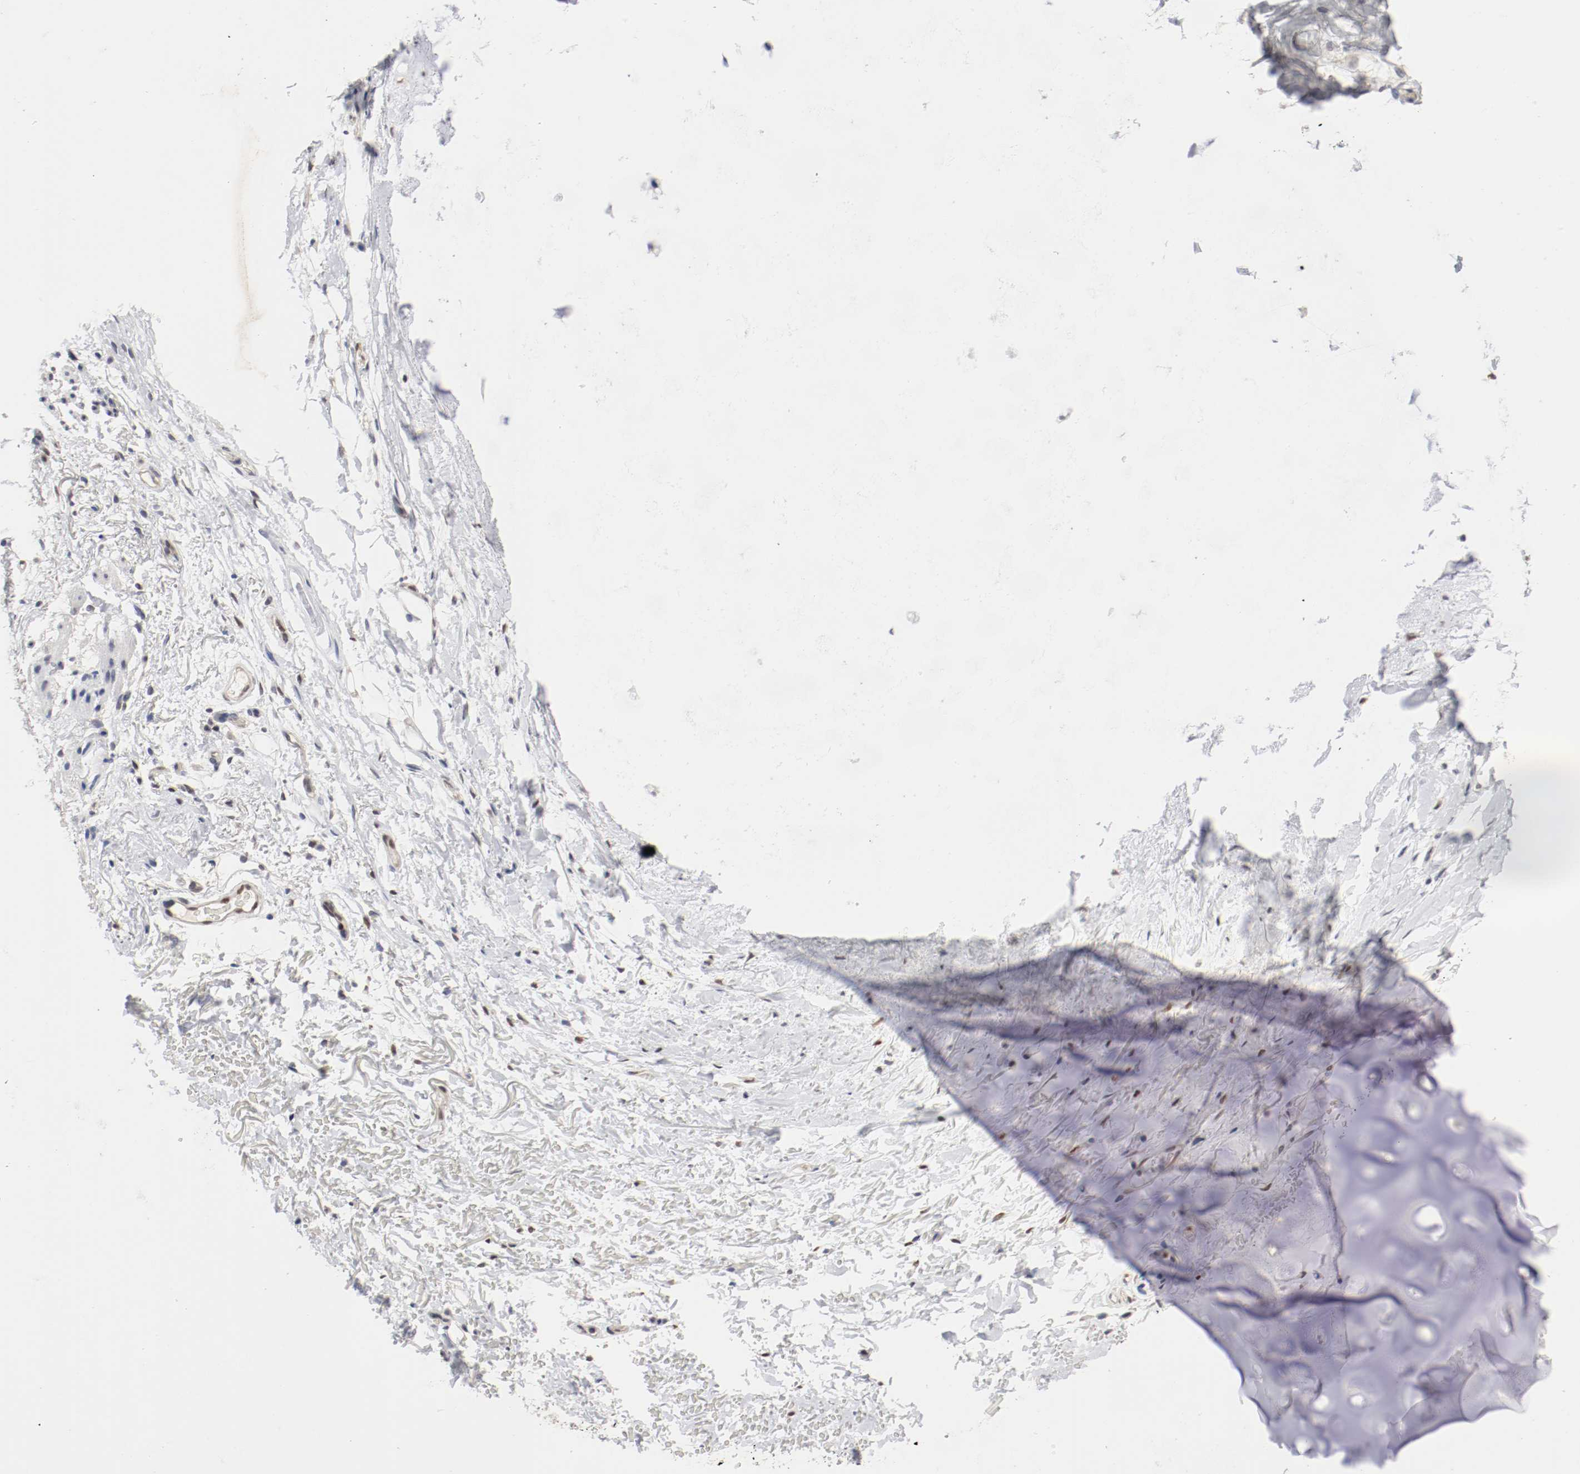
{"staining": {"intensity": "negative", "quantity": "none", "location": "none"}, "tissue": "adipose tissue", "cell_type": "Adipocytes", "image_type": "normal", "snomed": [{"axis": "morphology", "description": "Normal tissue, NOS"}, {"axis": "topography", "description": "Cartilage tissue"}, {"axis": "topography", "description": "Bronchus"}], "caption": "Immunohistochemistry histopathology image of benign human adipose tissue stained for a protein (brown), which reveals no expression in adipocytes. (DAB (3,3'-diaminobenzidine) immunohistochemistry (IHC), high magnification).", "gene": "FOSL2", "patient": {"sex": "female", "age": 73}}